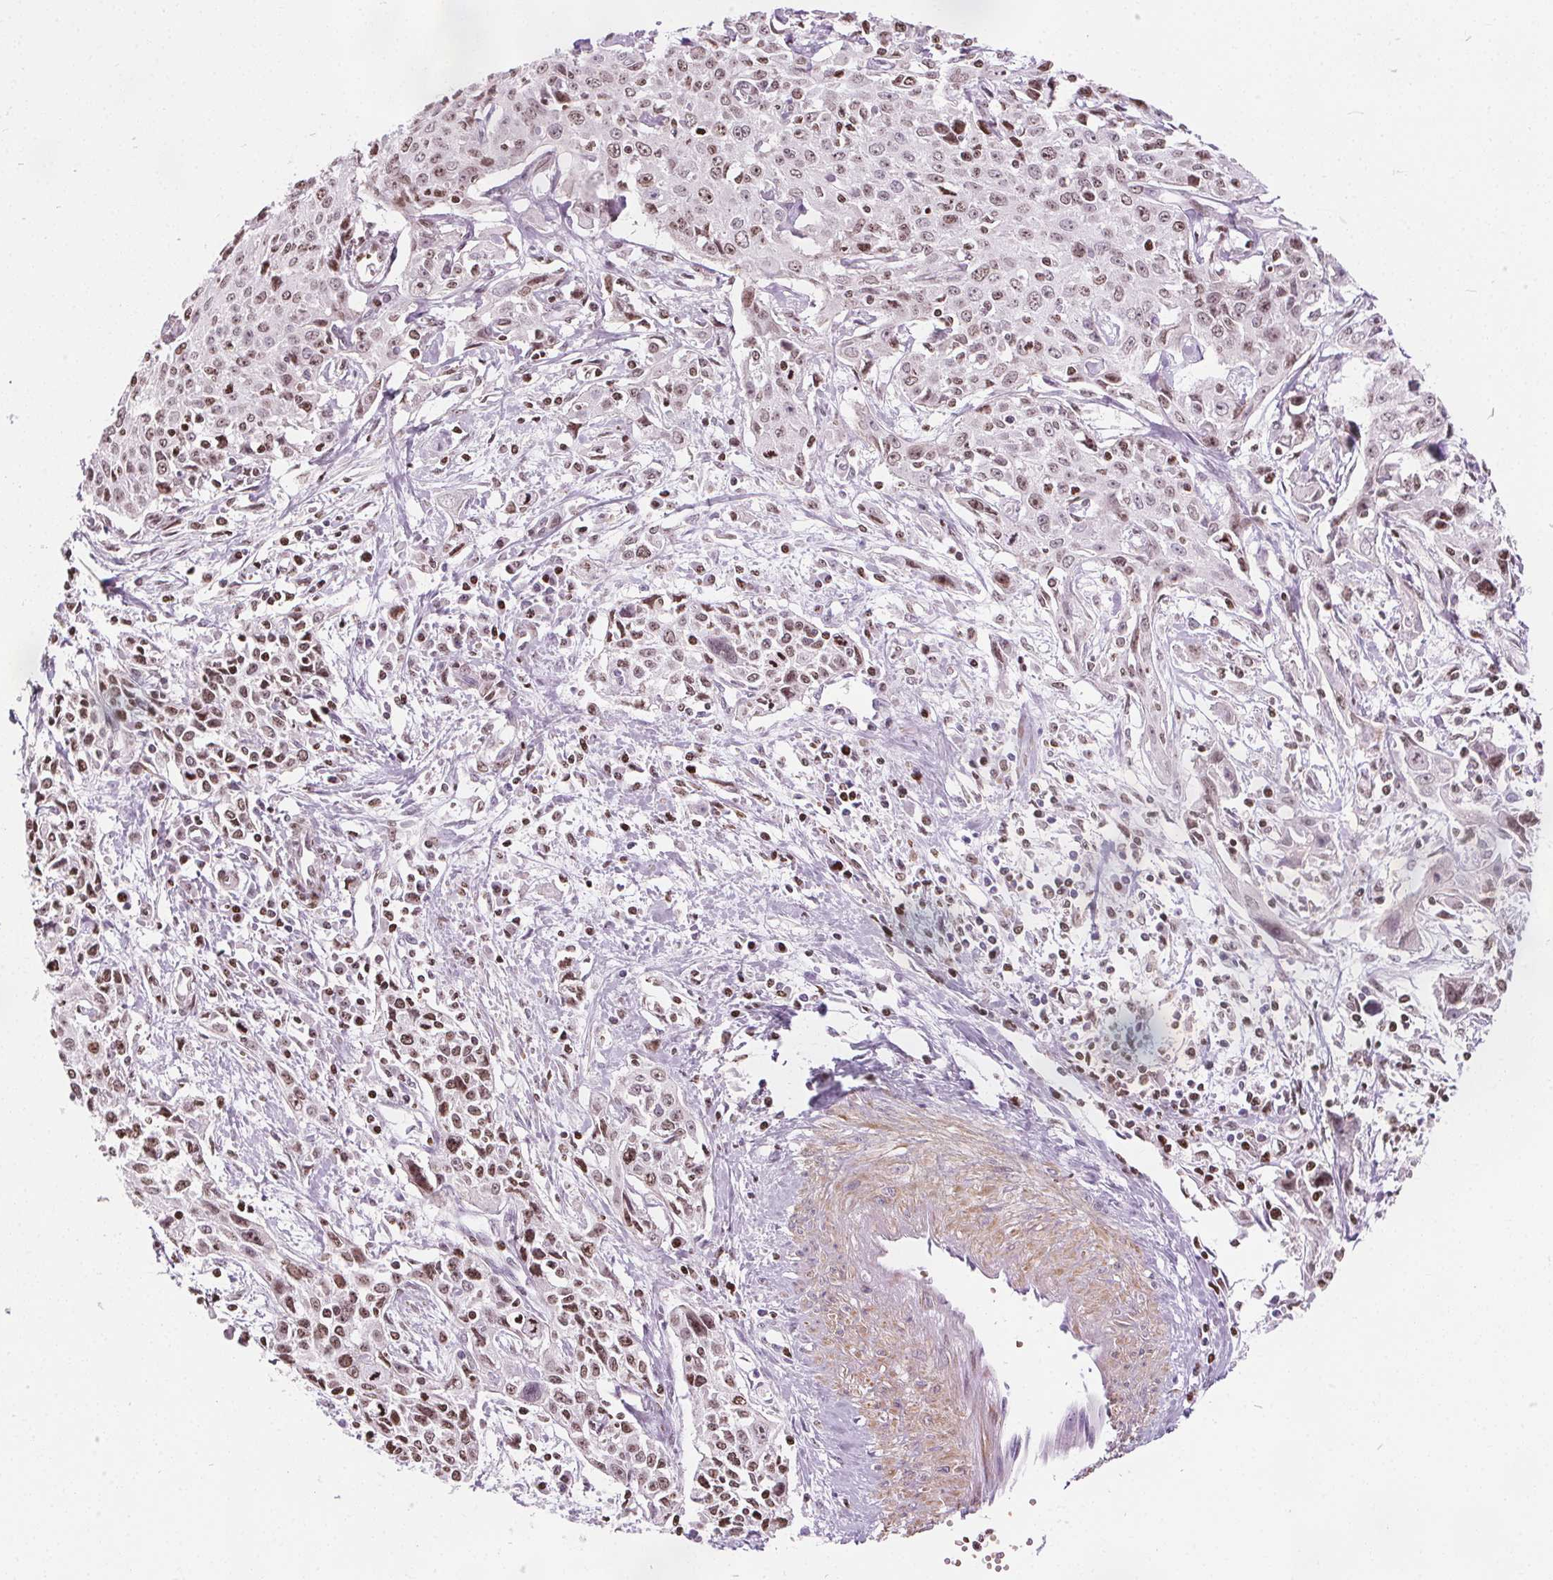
{"staining": {"intensity": "moderate", "quantity": "<25%", "location": "nuclear"}, "tissue": "cervical cancer", "cell_type": "Tumor cells", "image_type": "cancer", "snomed": [{"axis": "morphology", "description": "Squamous cell carcinoma, NOS"}, {"axis": "topography", "description": "Cervix"}], "caption": "Cervical squamous cell carcinoma was stained to show a protein in brown. There is low levels of moderate nuclear staining in about <25% of tumor cells.", "gene": "ISLR2", "patient": {"sex": "female", "age": 38}}